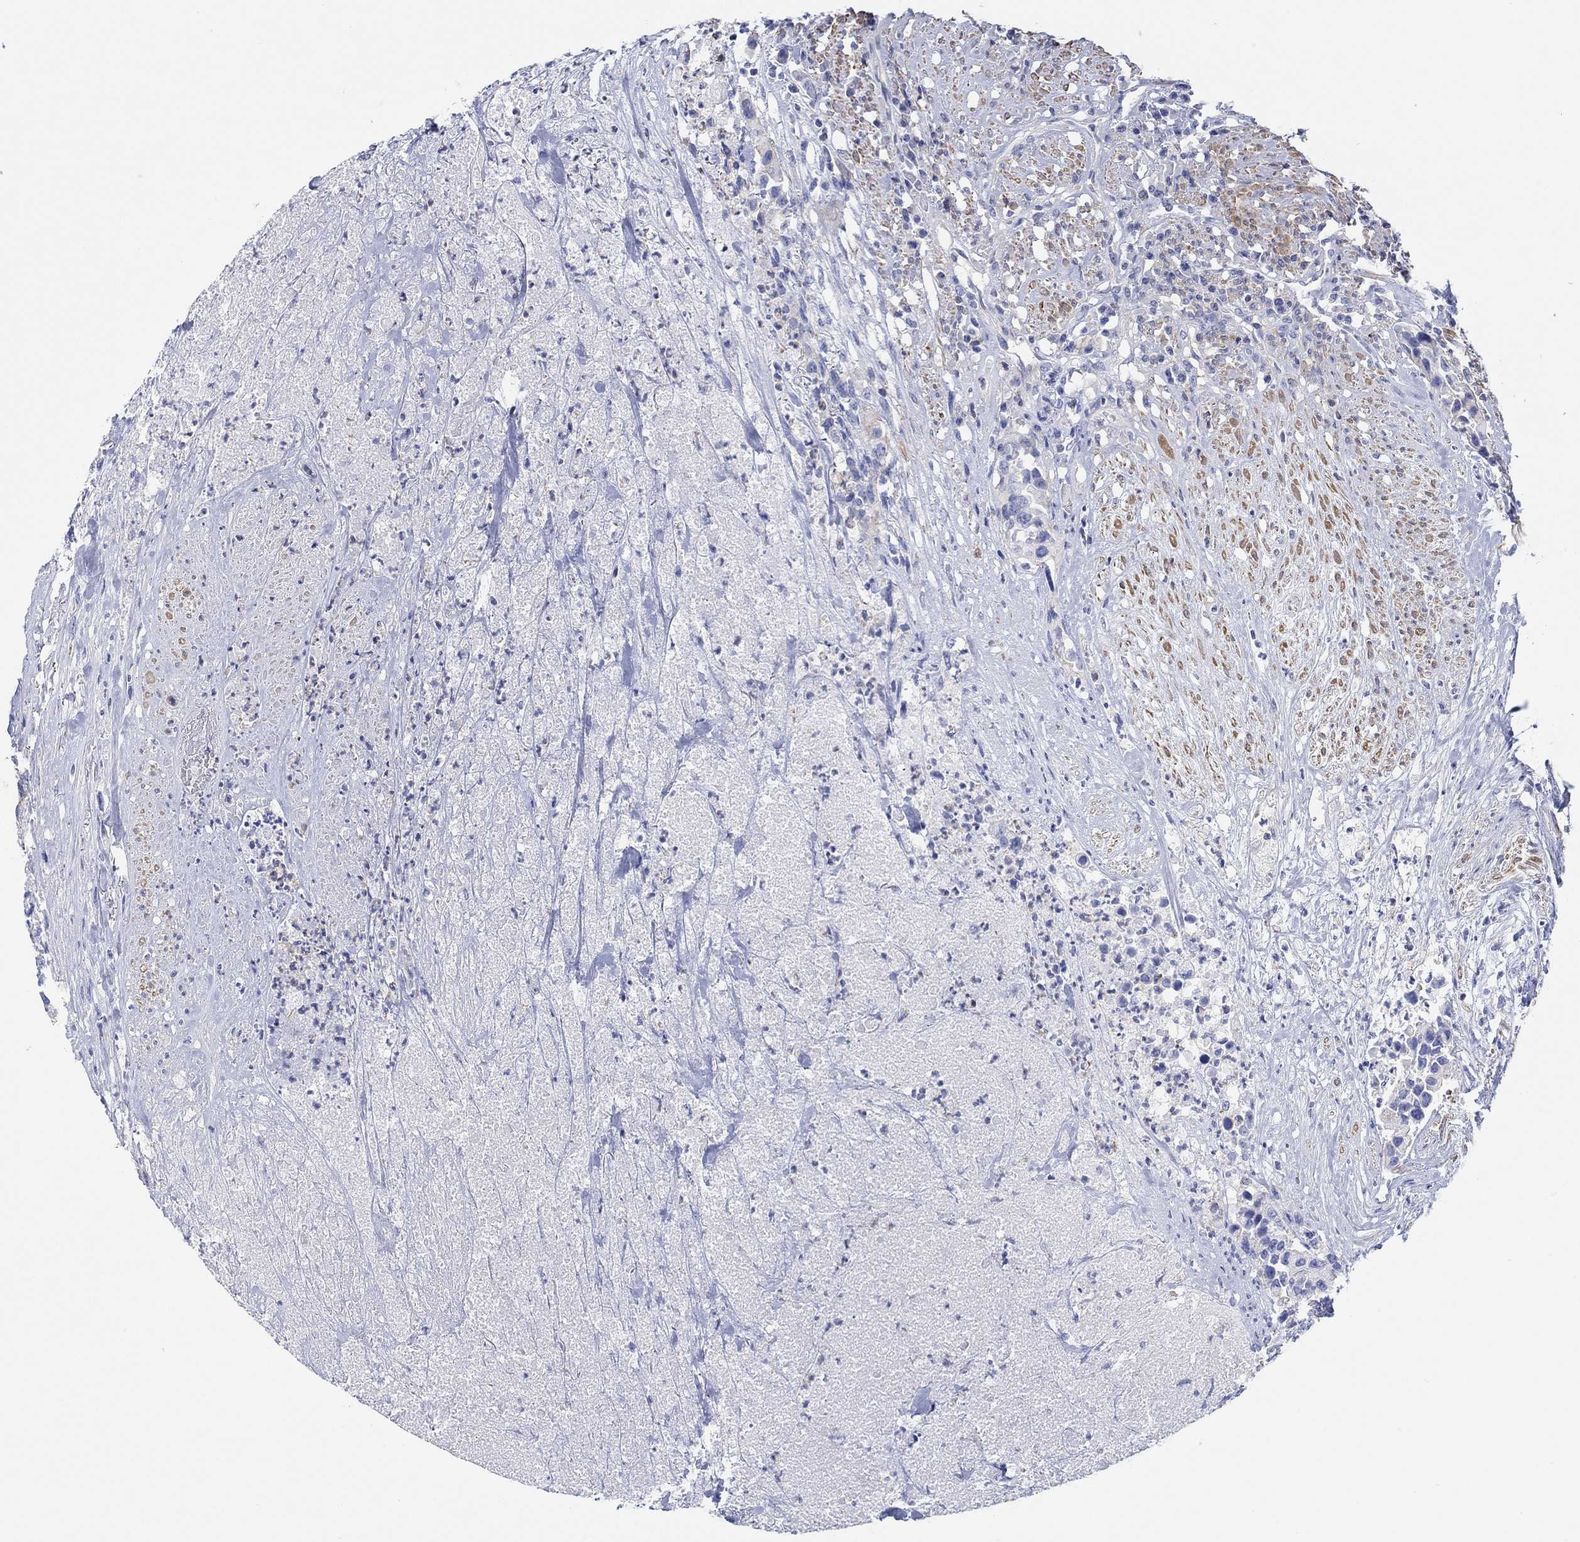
{"staining": {"intensity": "weak", "quantity": "<25%", "location": "cytoplasmic/membranous"}, "tissue": "urothelial cancer", "cell_type": "Tumor cells", "image_type": "cancer", "snomed": [{"axis": "morphology", "description": "Urothelial carcinoma, High grade"}, {"axis": "topography", "description": "Urinary bladder"}], "caption": "Human high-grade urothelial carcinoma stained for a protein using immunohistochemistry displays no positivity in tumor cells.", "gene": "PPIL6", "patient": {"sex": "female", "age": 73}}